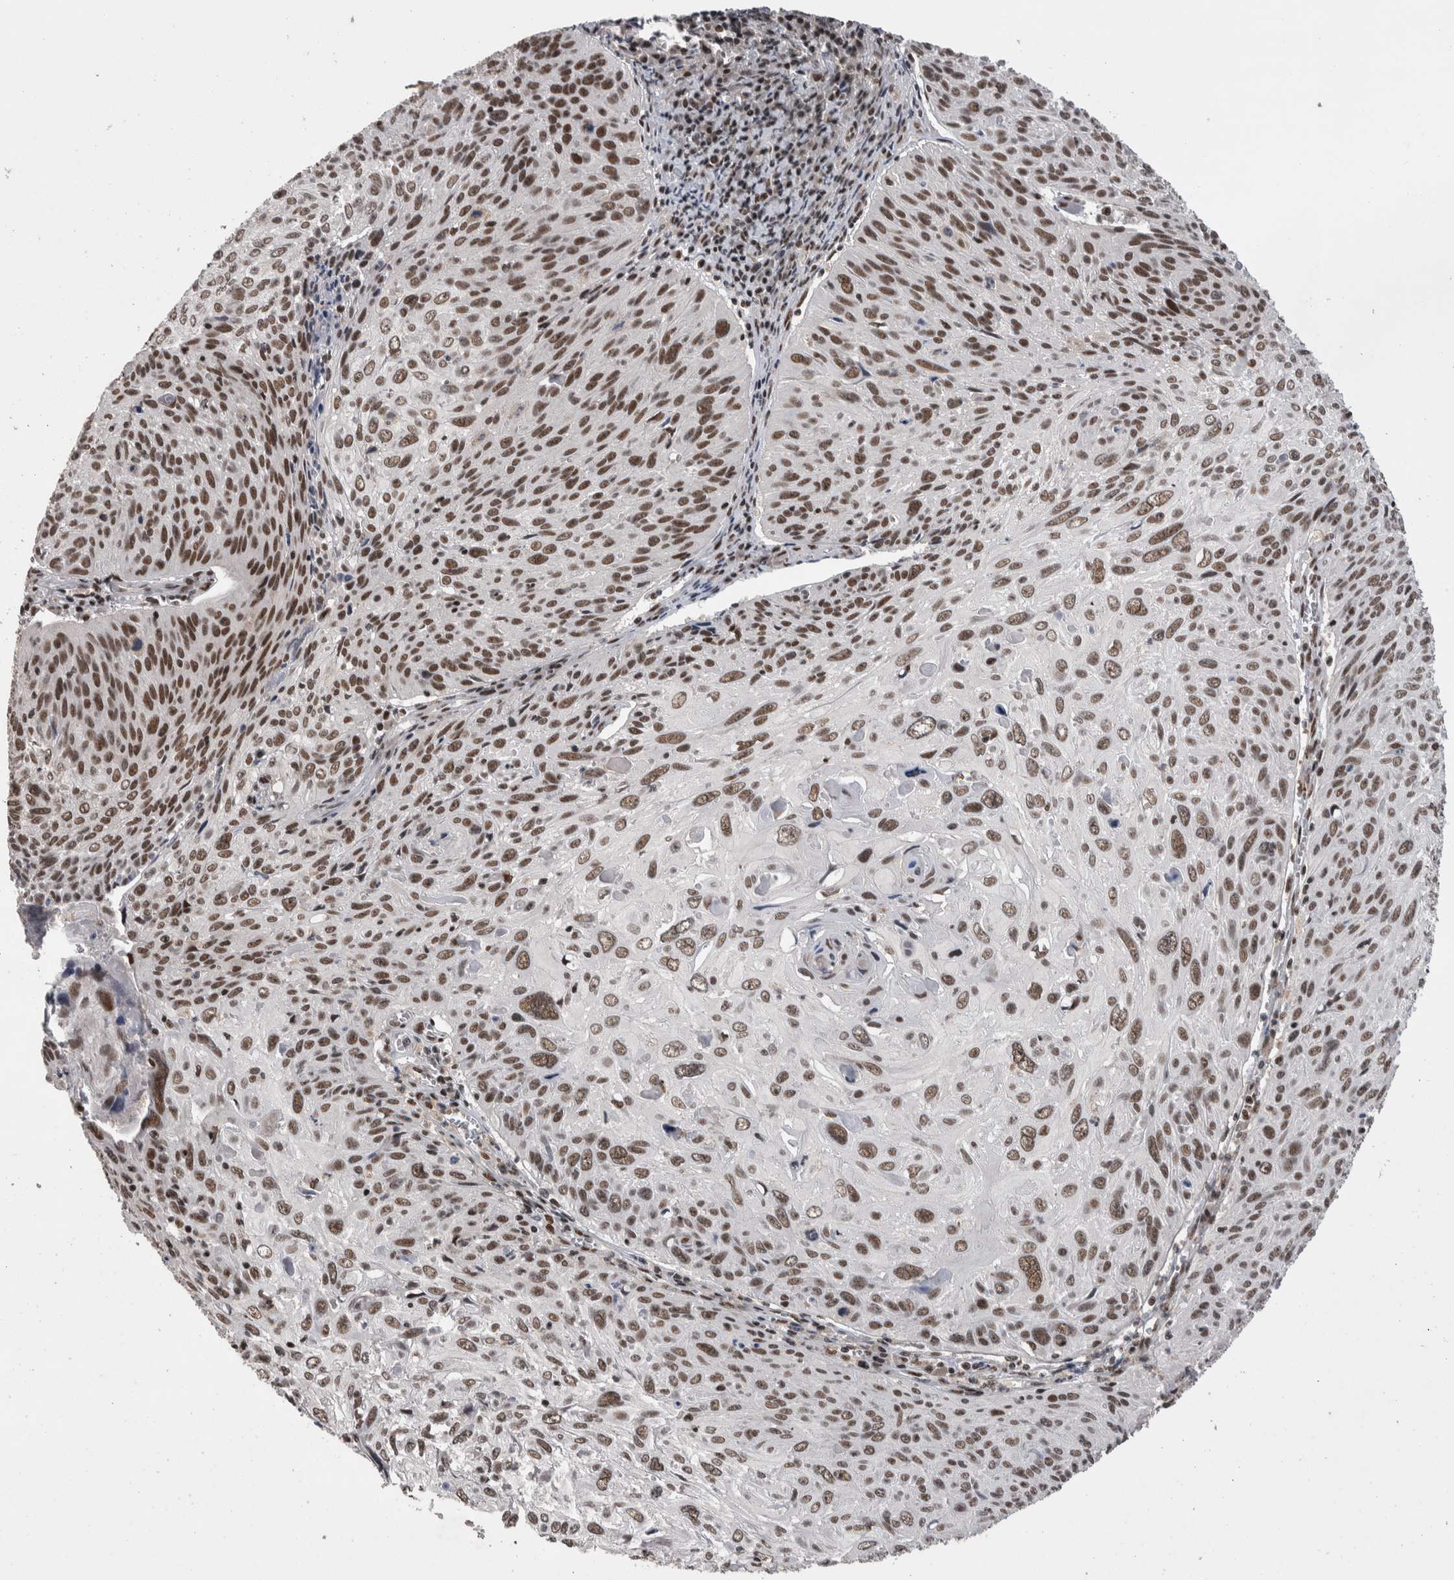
{"staining": {"intensity": "moderate", "quantity": ">75%", "location": "nuclear"}, "tissue": "cervical cancer", "cell_type": "Tumor cells", "image_type": "cancer", "snomed": [{"axis": "morphology", "description": "Squamous cell carcinoma, NOS"}, {"axis": "topography", "description": "Cervix"}], "caption": "A histopathology image showing moderate nuclear positivity in about >75% of tumor cells in cervical cancer (squamous cell carcinoma), as visualized by brown immunohistochemical staining.", "gene": "DMTF1", "patient": {"sex": "female", "age": 51}}